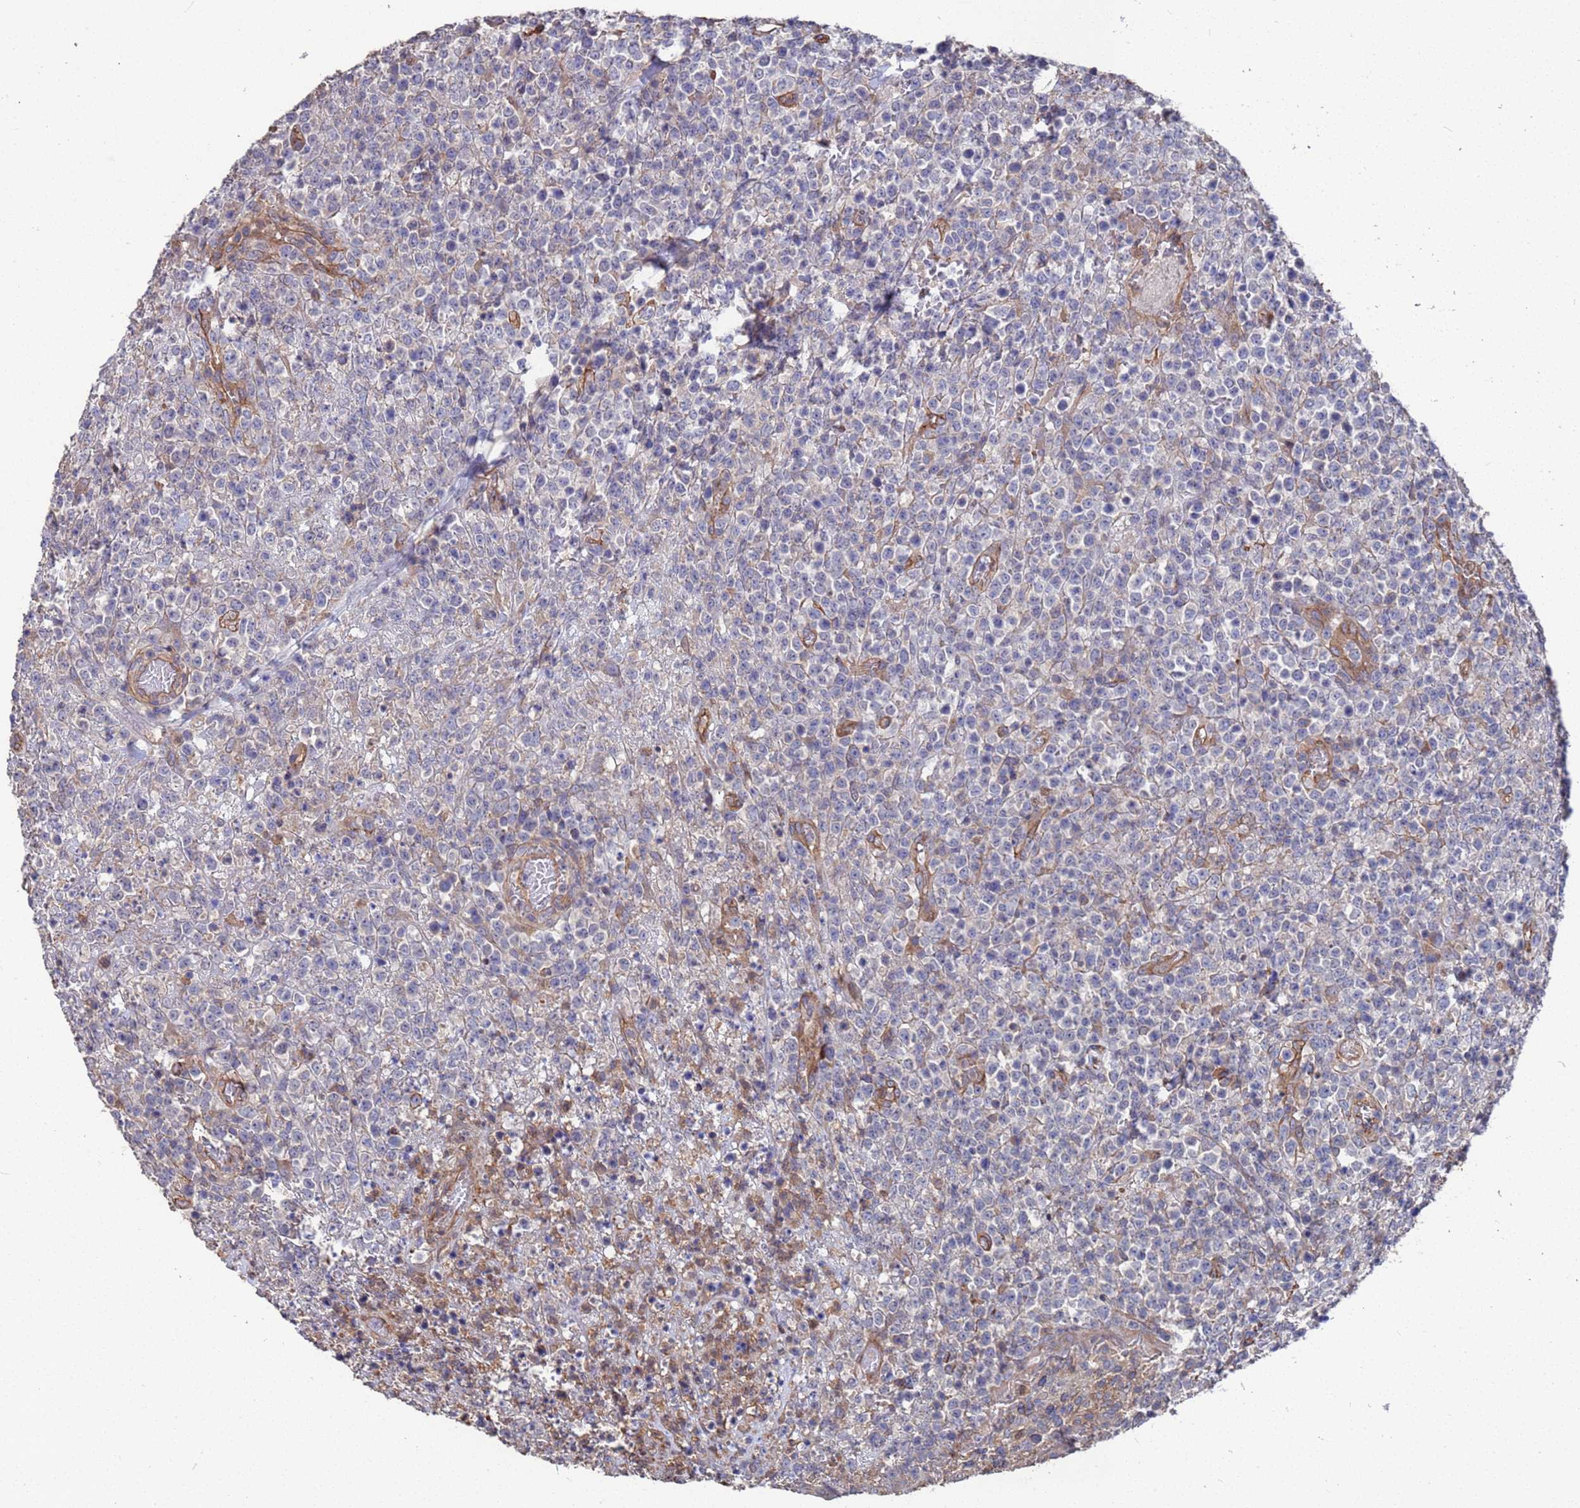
{"staining": {"intensity": "negative", "quantity": "none", "location": "none"}, "tissue": "lymphoma", "cell_type": "Tumor cells", "image_type": "cancer", "snomed": [{"axis": "morphology", "description": "Malignant lymphoma, non-Hodgkin's type, High grade"}, {"axis": "topography", "description": "Colon"}], "caption": "There is no significant expression in tumor cells of malignant lymphoma, non-Hodgkin's type (high-grade).", "gene": "NDUFAF6", "patient": {"sex": "female", "age": 53}}